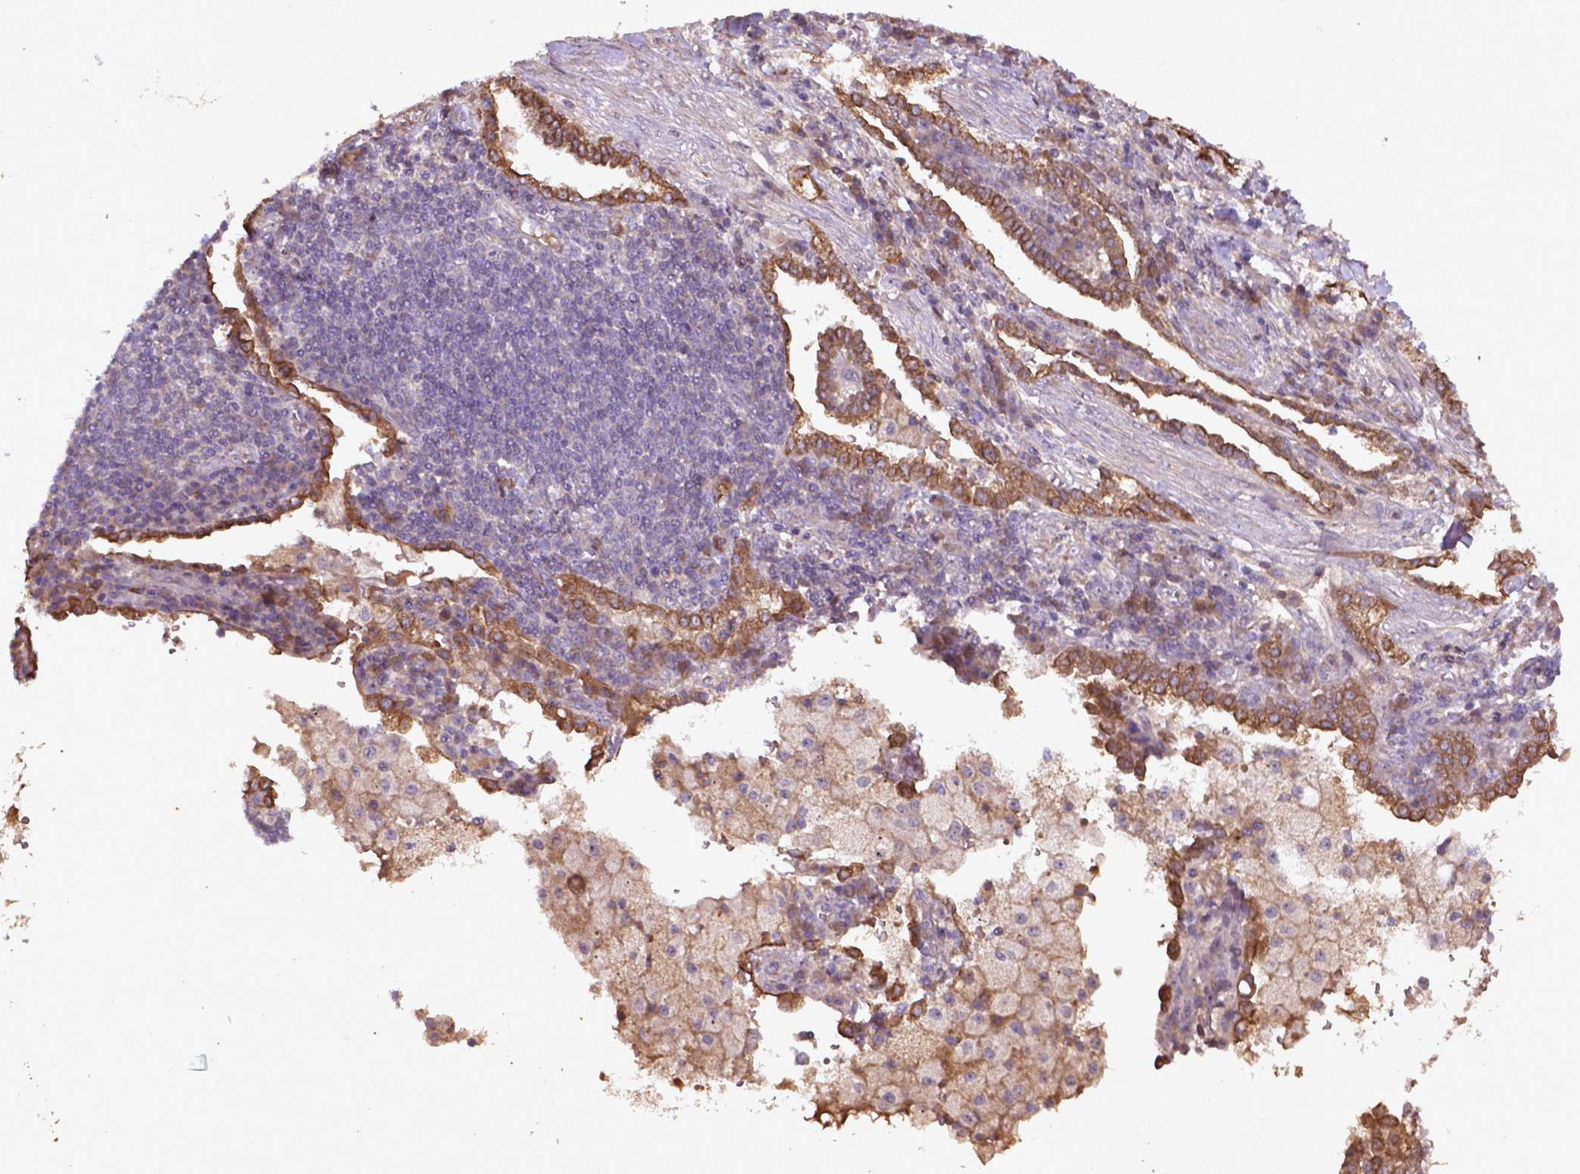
{"staining": {"intensity": "moderate", "quantity": ">75%", "location": "cytoplasmic/membranous"}, "tissue": "lung cancer", "cell_type": "Tumor cells", "image_type": "cancer", "snomed": [{"axis": "morphology", "description": "Adenocarcinoma, NOS"}, {"axis": "topography", "description": "Lung"}], "caption": "This photomicrograph reveals immunohistochemistry staining of adenocarcinoma (lung), with medium moderate cytoplasmic/membranous positivity in approximately >75% of tumor cells.", "gene": "COQ2", "patient": {"sex": "male", "age": 57}}